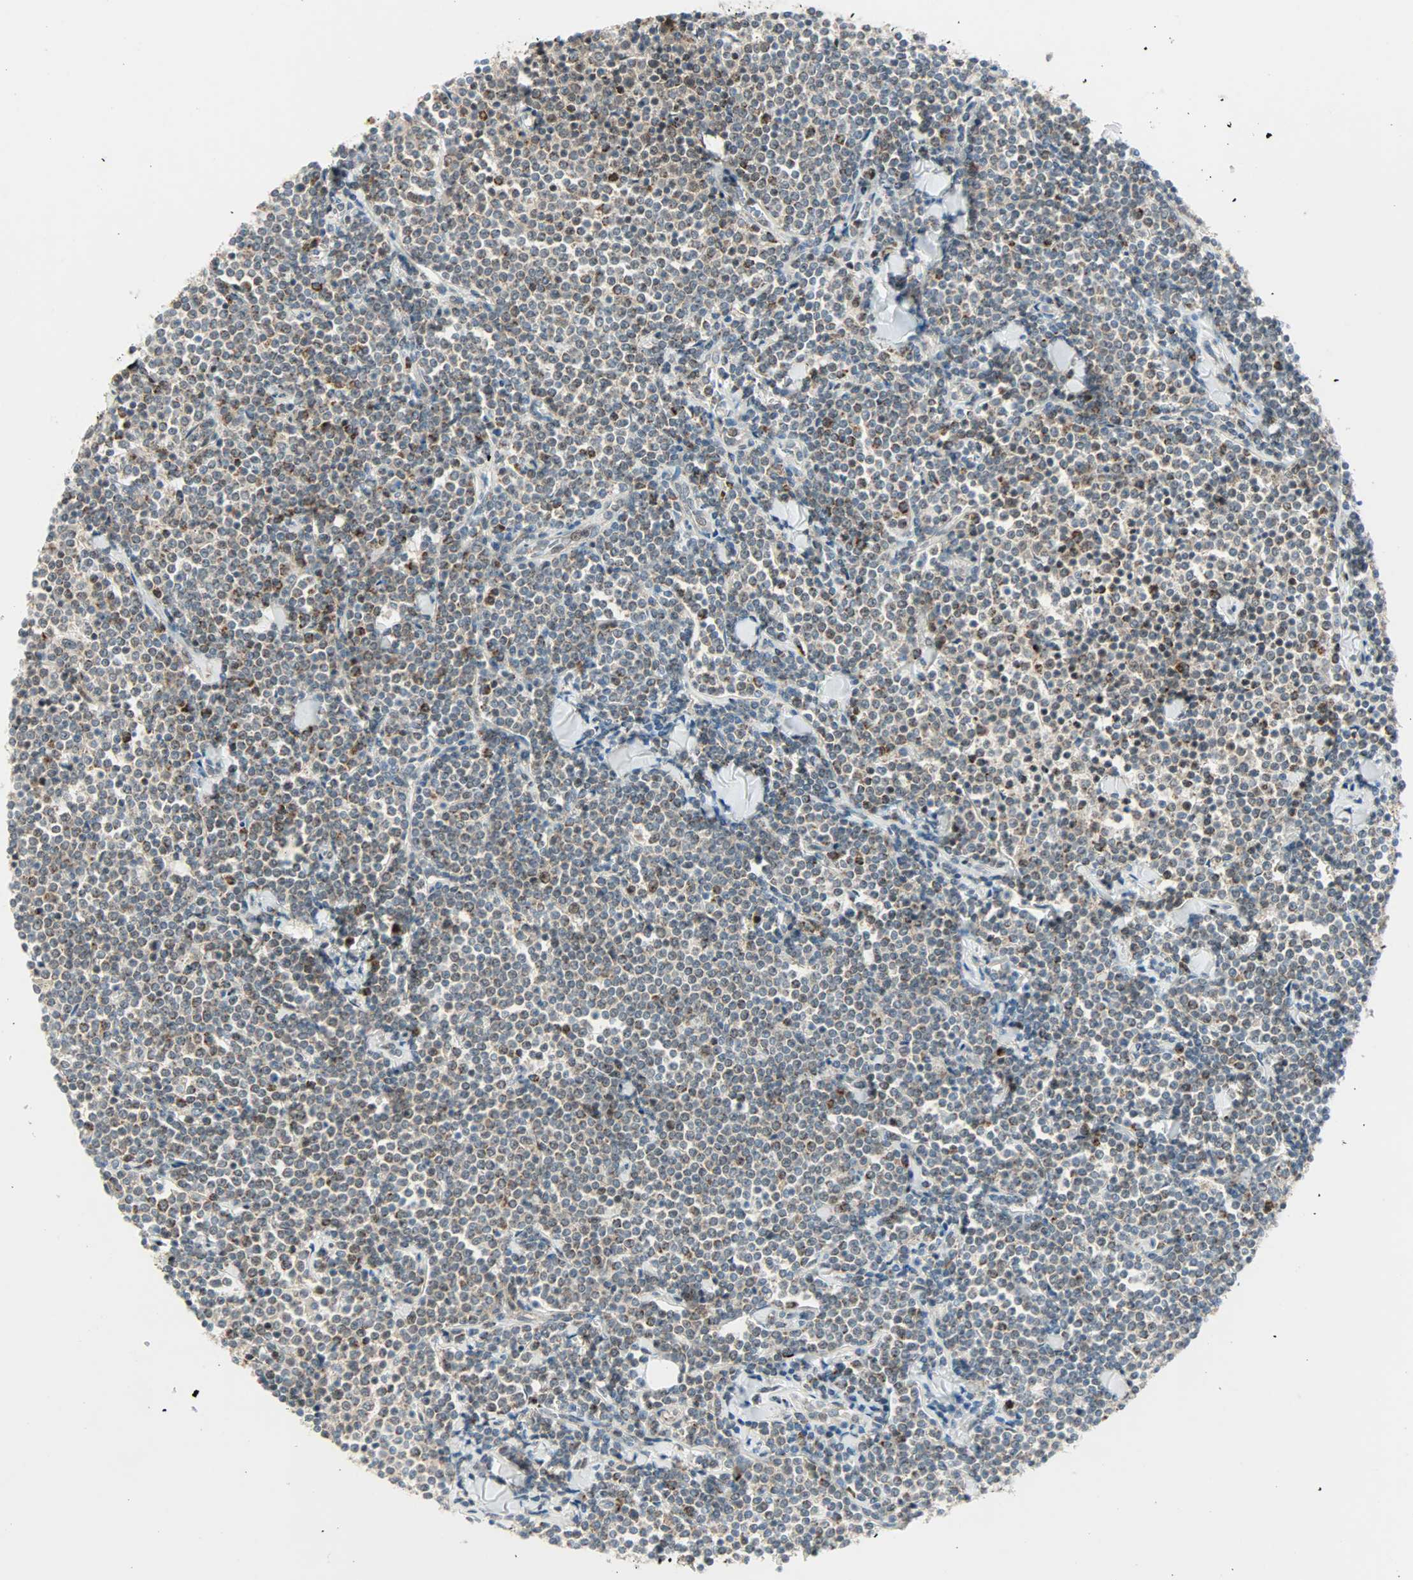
{"staining": {"intensity": "moderate", "quantity": "25%-75%", "location": "cytoplasmic/membranous"}, "tissue": "lymphoma", "cell_type": "Tumor cells", "image_type": "cancer", "snomed": [{"axis": "morphology", "description": "Malignant lymphoma, non-Hodgkin's type, Low grade"}, {"axis": "topography", "description": "Soft tissue"}], "caption": "Human lymphoma stained for a protein (brown) shows moderate cytoplasmic/membranous positive expression in approximately 25%-75% of tumor cells.", "gene": "IL15", "patient": {"sex": "male", "age": 92}}